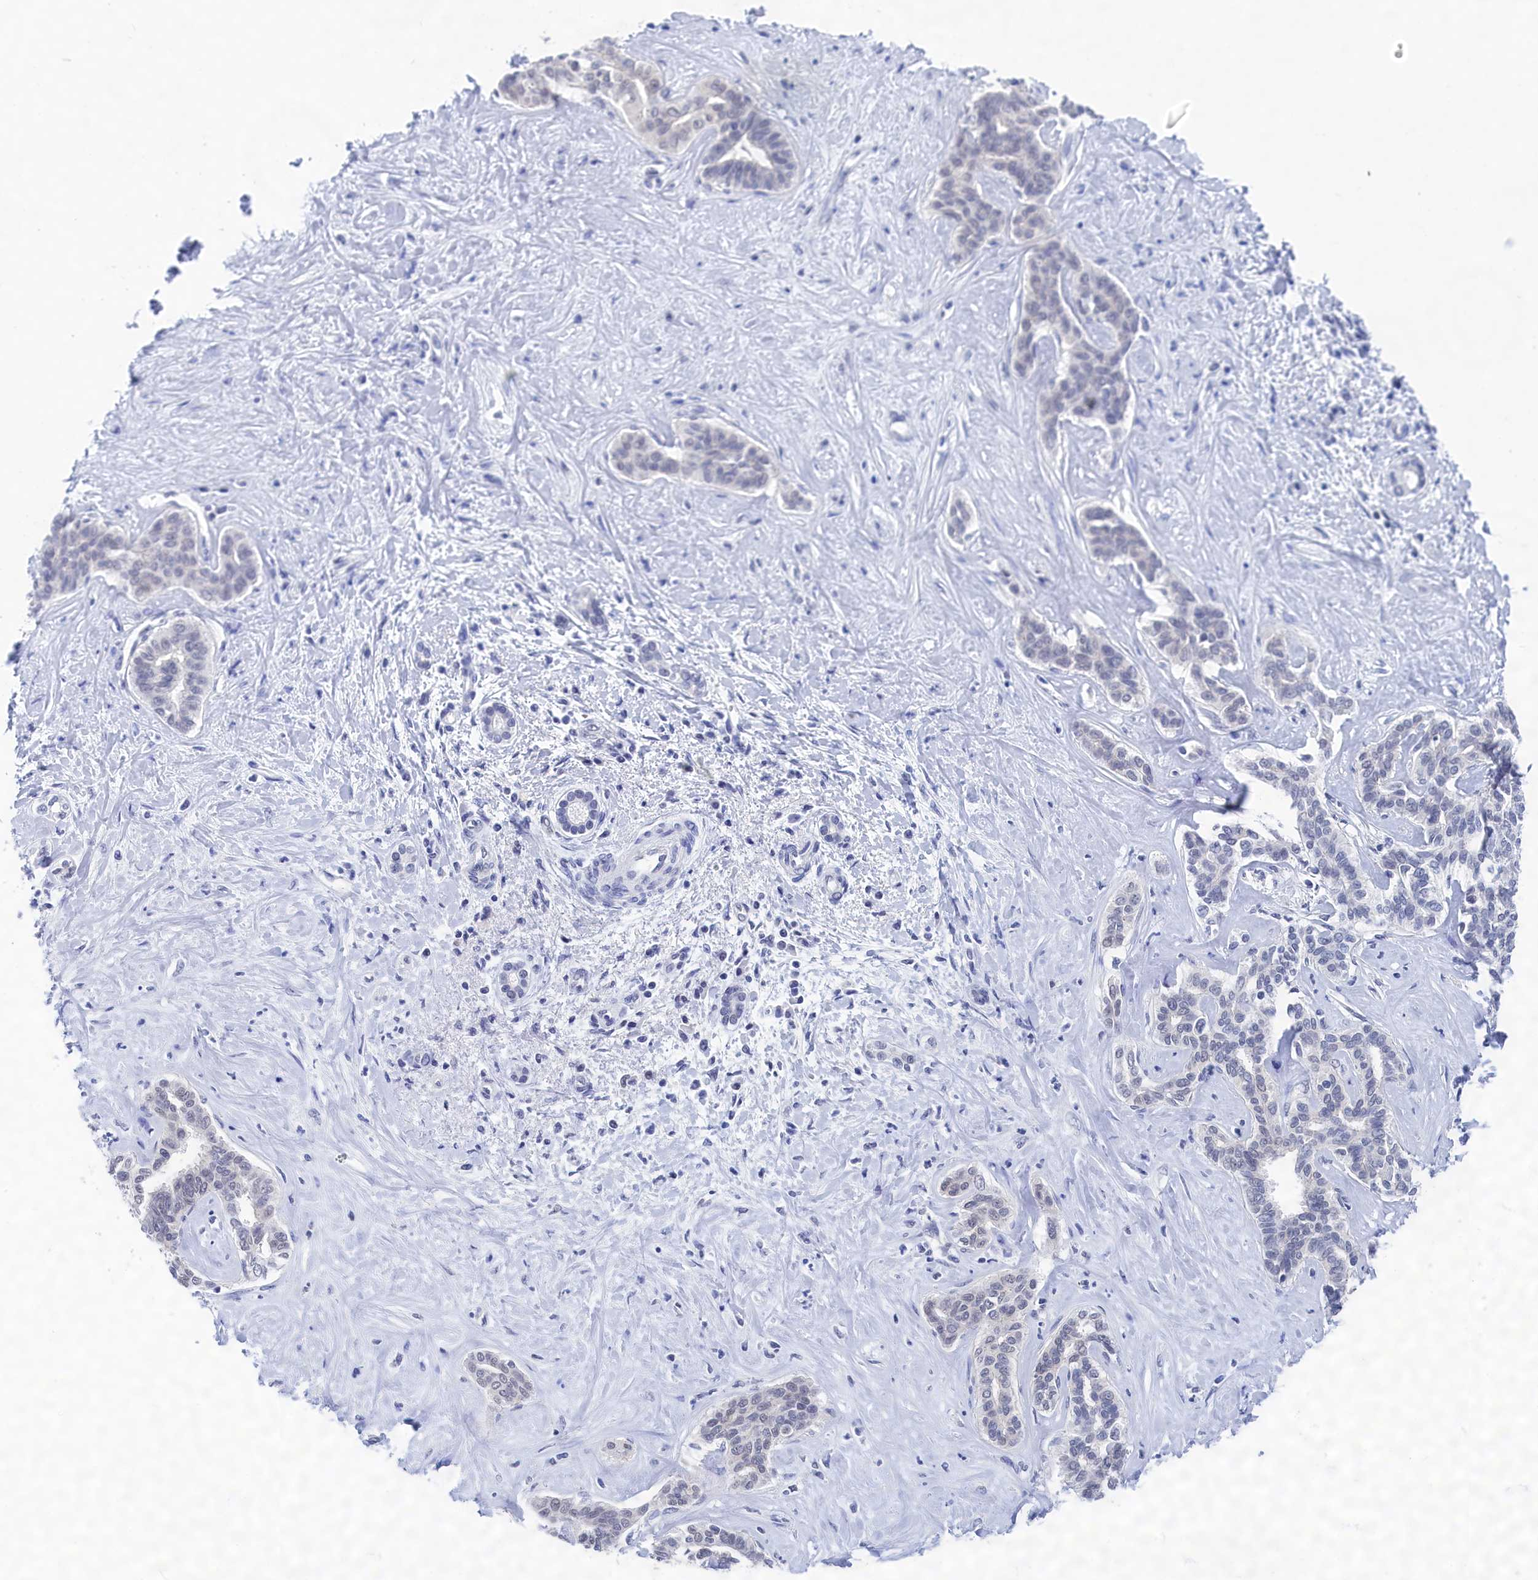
{"staining": {"intensity": "negative", "quantity": "none", "location": "none"}, "tissue": "liver cancer", "cell_type": "Tumor cells", "image_type": "cancer", "snomed": [{"axis": "morphology", "description": "Cholangiocarcinoma"}, {"axis": "topography", "description": "Liver"}], "caption": "This is an IHC image of human liver cancer (cholangiocarcinoma). There is no staining in tumor cells.", "gene": "PGP", "patient": {"sex": "female", "age": 77}}